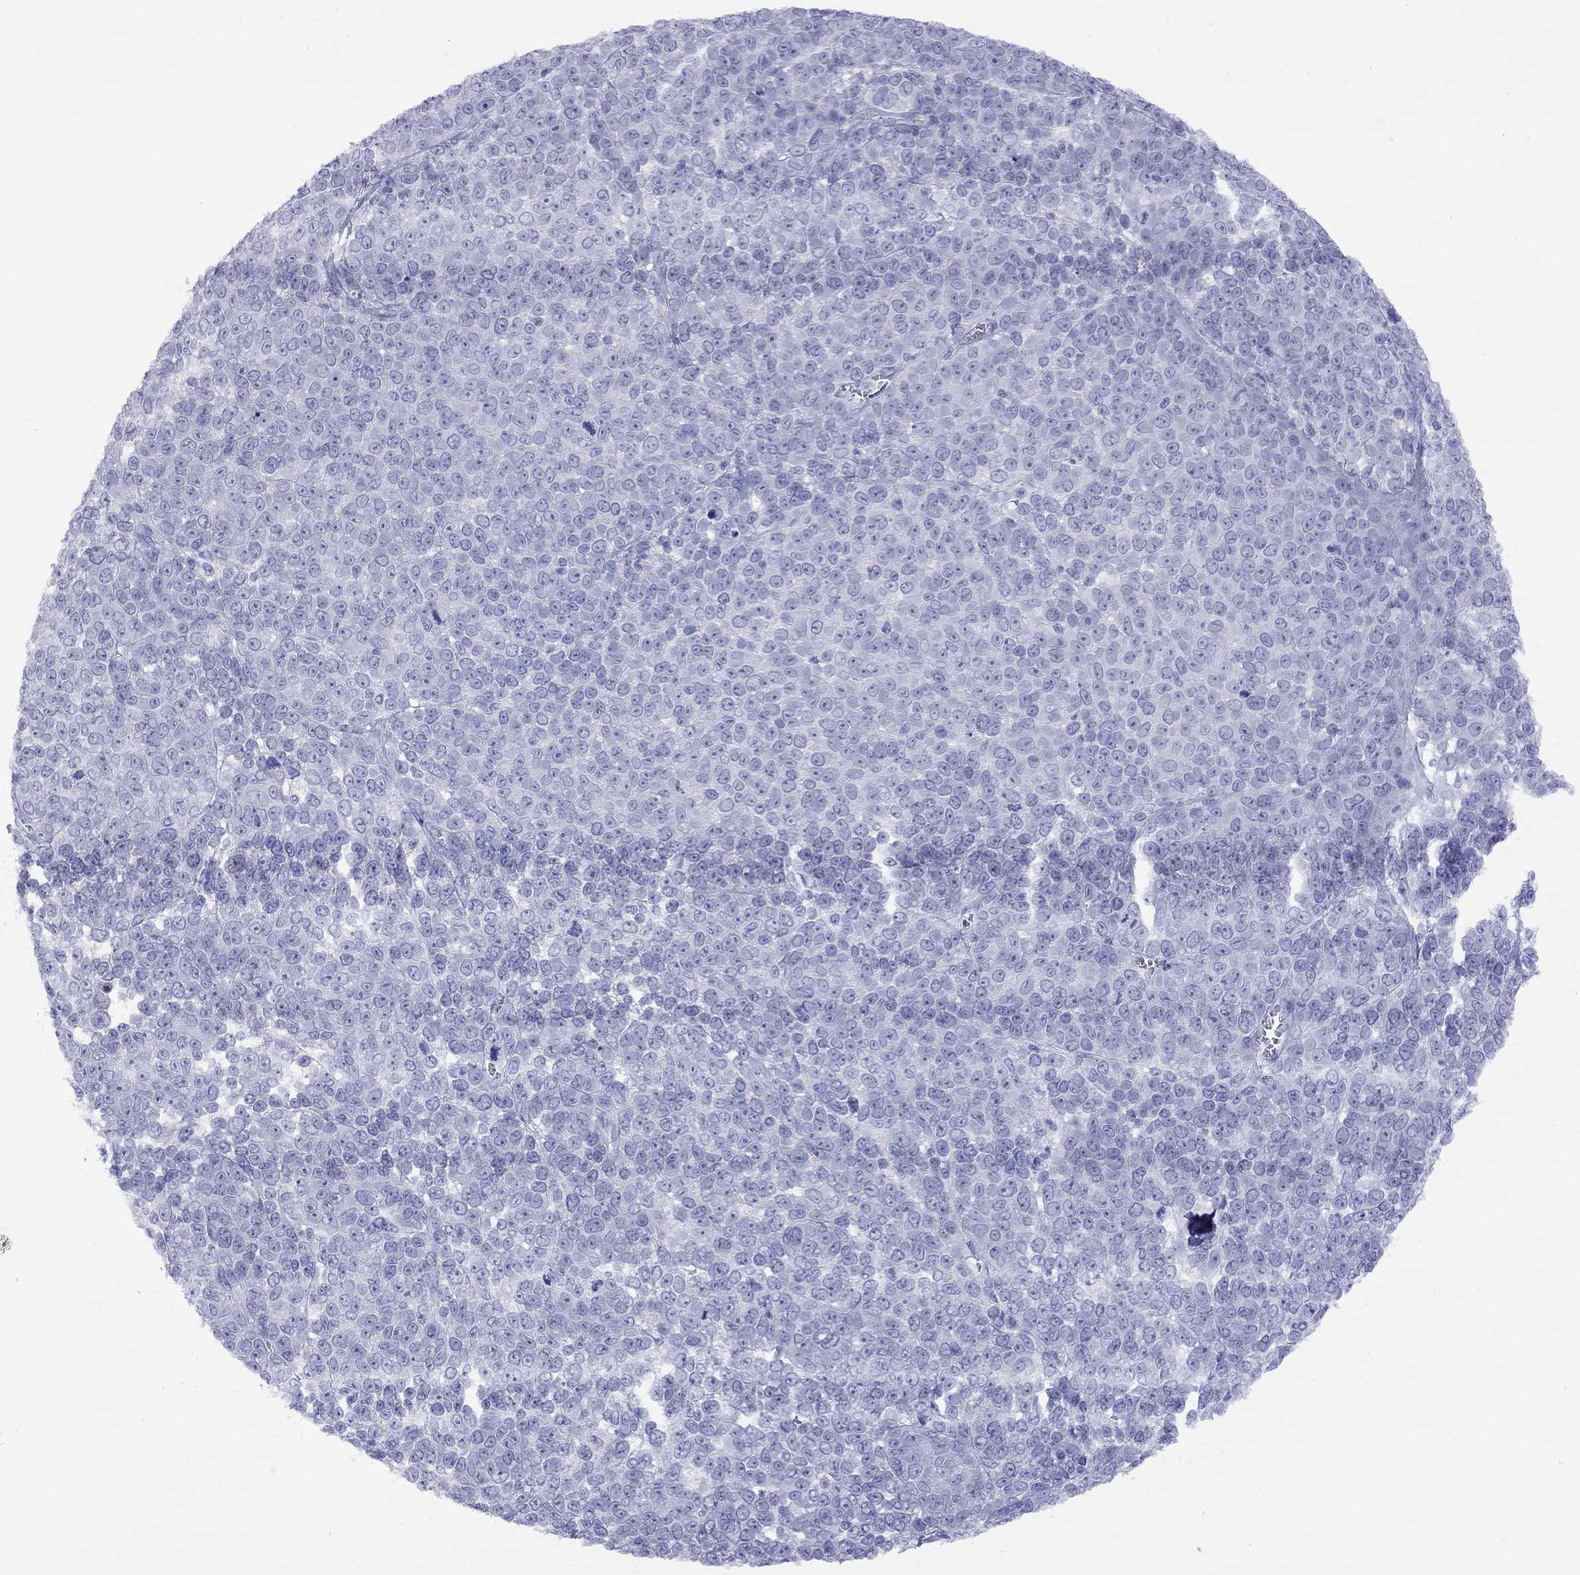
{"staining": {"intensity": "negative", "quantity": "none", "location": "none"}, "tissue": "melanoma", "cell_type": "Tumor cells", "image_type": "cancer", "snomed": [{"axis": "morphology", "description": "Malignant melanoma, NOS"}, {"axis": "topography", "description": "Skin"}], "caption": "Photomicrograph shows no significant protein staining in tumor cells of malignant melanoma.", "gene": "SLC30A8", "patient": {"sex": "female", "age": 95}}